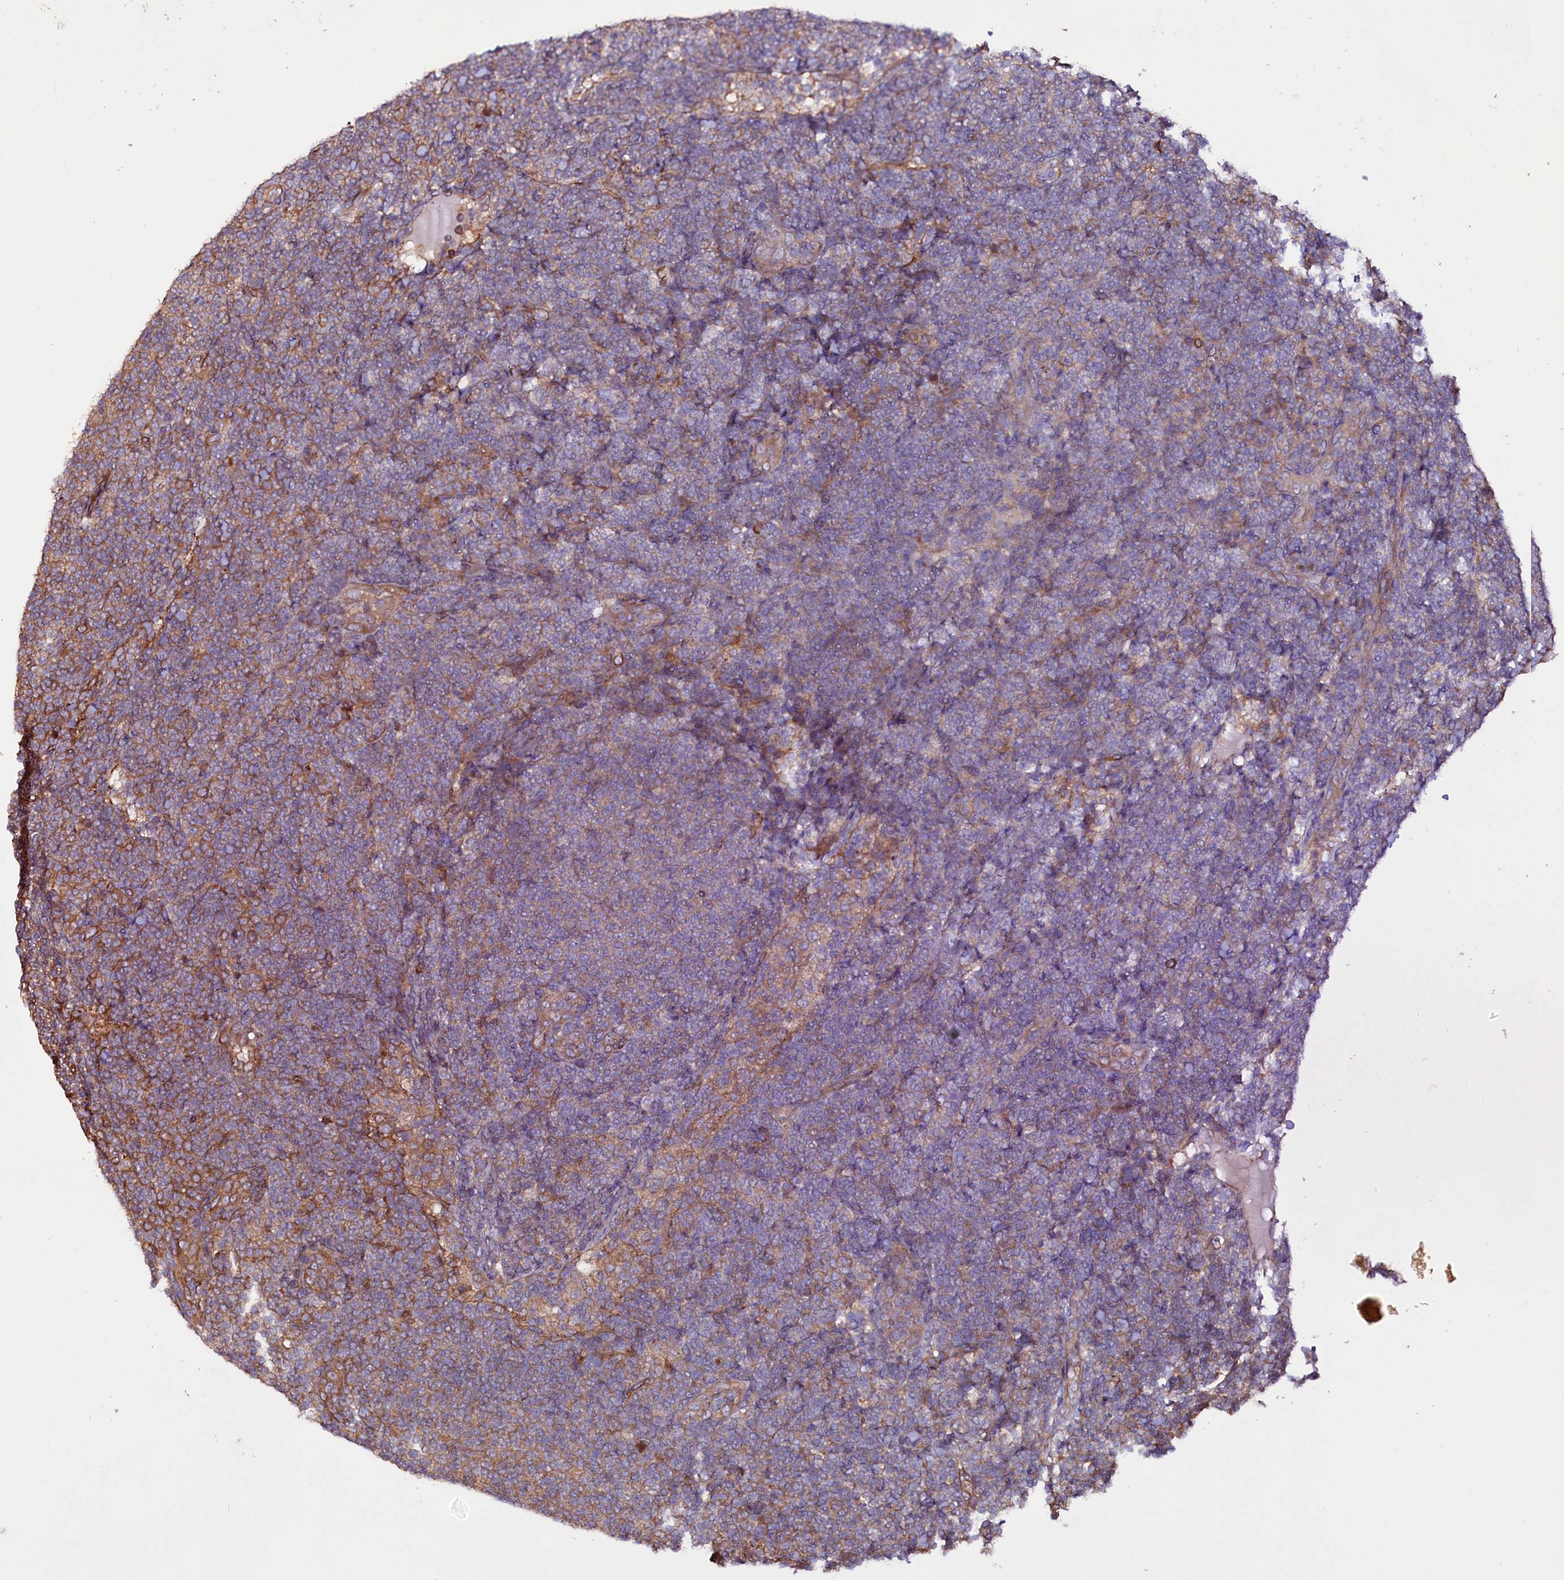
{"staining": {"intensity": "moderate", "quantity": "<25%", "location": "cytoplasmic/membranous"}, "tissue": "lymphoma", "cell_type": "Tumor cells", "image_type": "cancer", "snomed": [{"axis": "morphology", "description": "Malignant lymphoma, non-Hodgkin's type, Low grade"}, {"axis": "topography", "description": "Lymph node"}], "caption": "Low-grade malignant lymphoma, non-Hodgkin's type was stained to show a protein in brown. There is low levels of moderate cytoplasmic/membranous expression in about <25% of tumor cells.", "gene": "CEP295", "patient": {"sex": "male", "age": 66}}